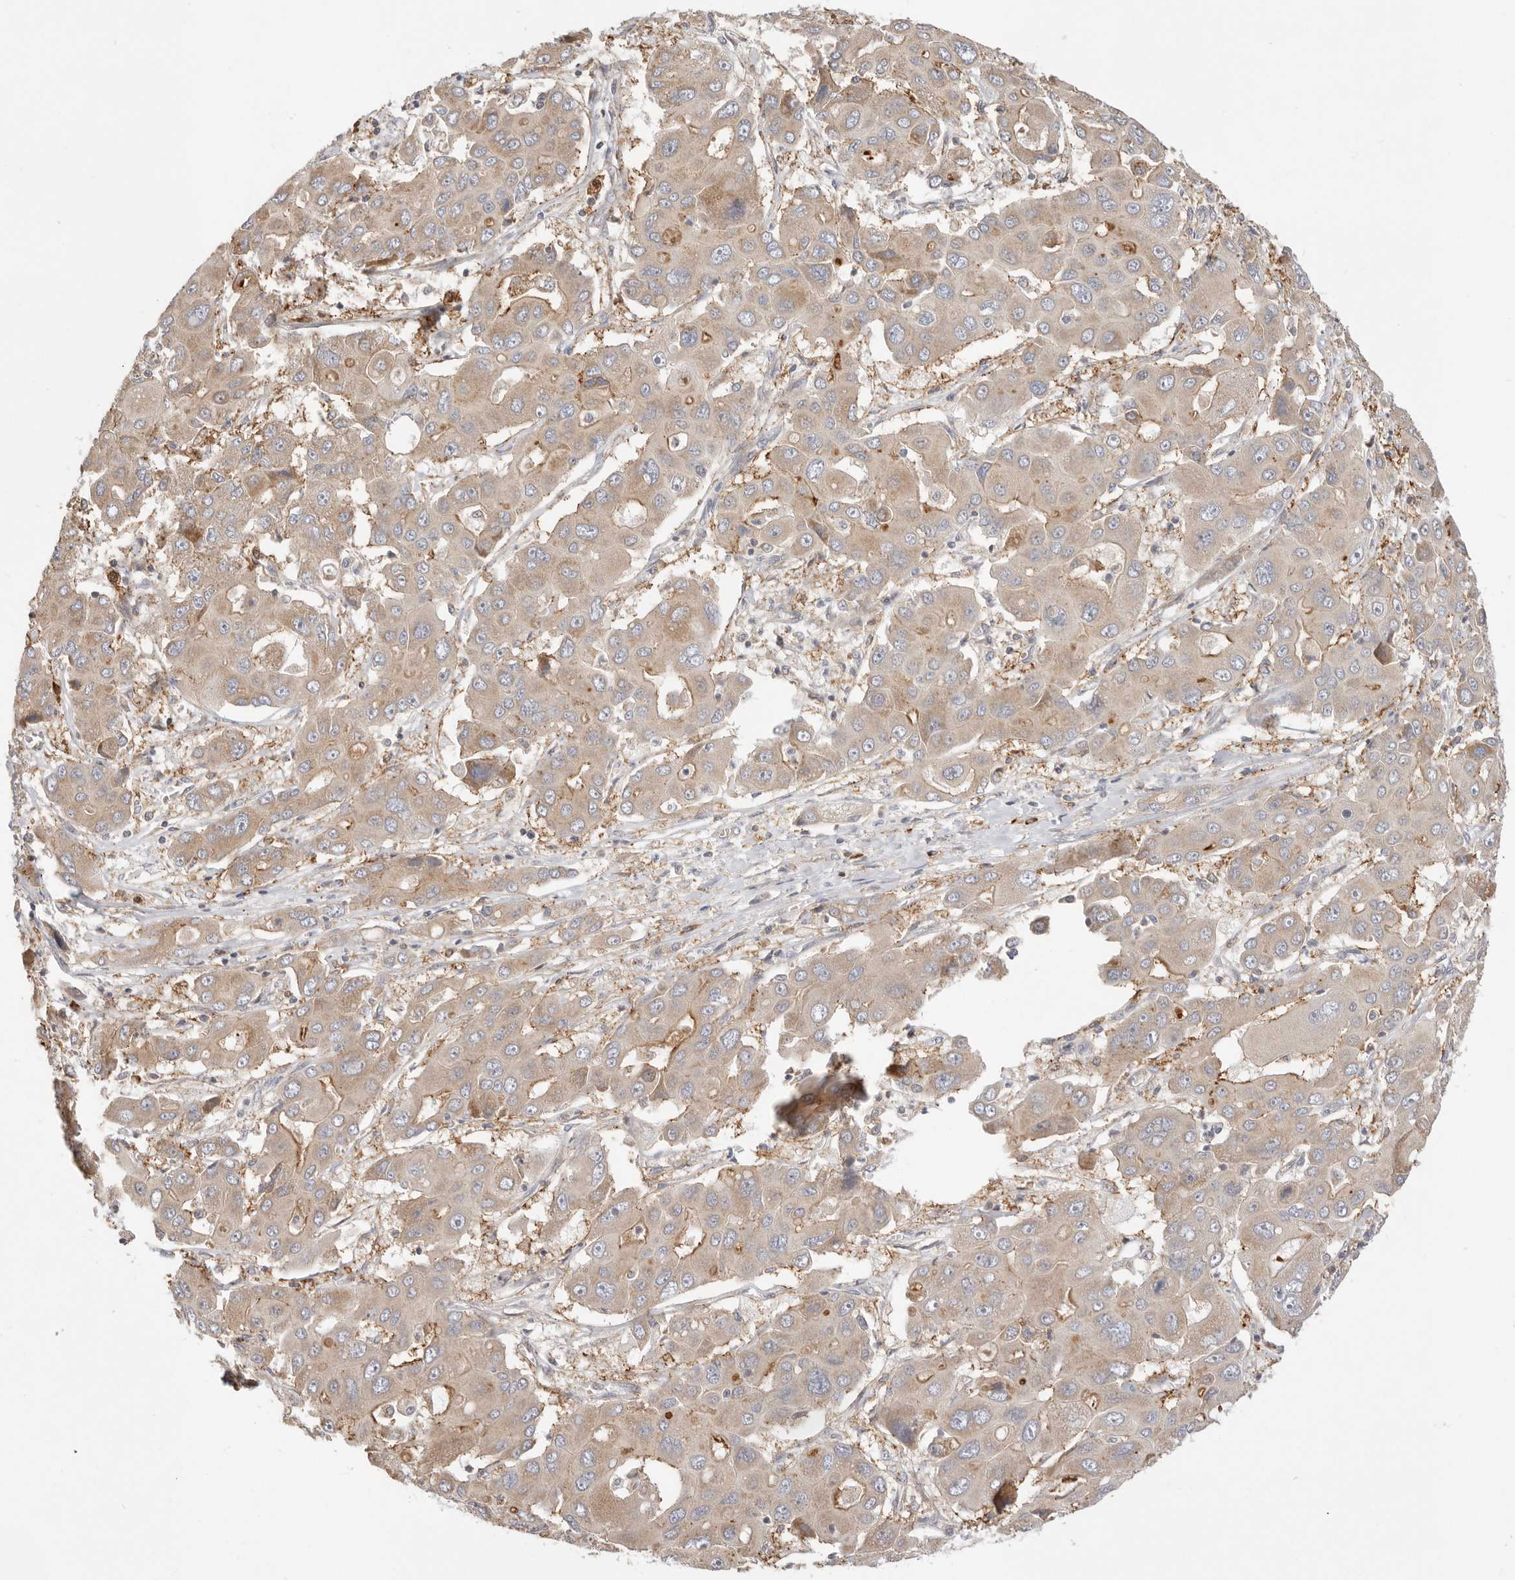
{"staining": {"intensity": "moderate", "quantity": ">75%", "location": "cytoplasmic/membranous"}, "tissue": "liver cancer", "cell_type": "Tumor cells", "image_type": "cancer", "snomed": [{"axis": "morphology", "description": "Cholangiocarcinoma"}, {"axis": "topography", "description": "Liver"}], "caption": "This histopathology image exhibits immunohistochemistry staining of liver cholangiocarcinoma, with medium moderate cytoplasmic/membranous positivity in about >75% of tumor cells.", "gene": "USH1C", "patient": {"sex": "male", "age": 67}}